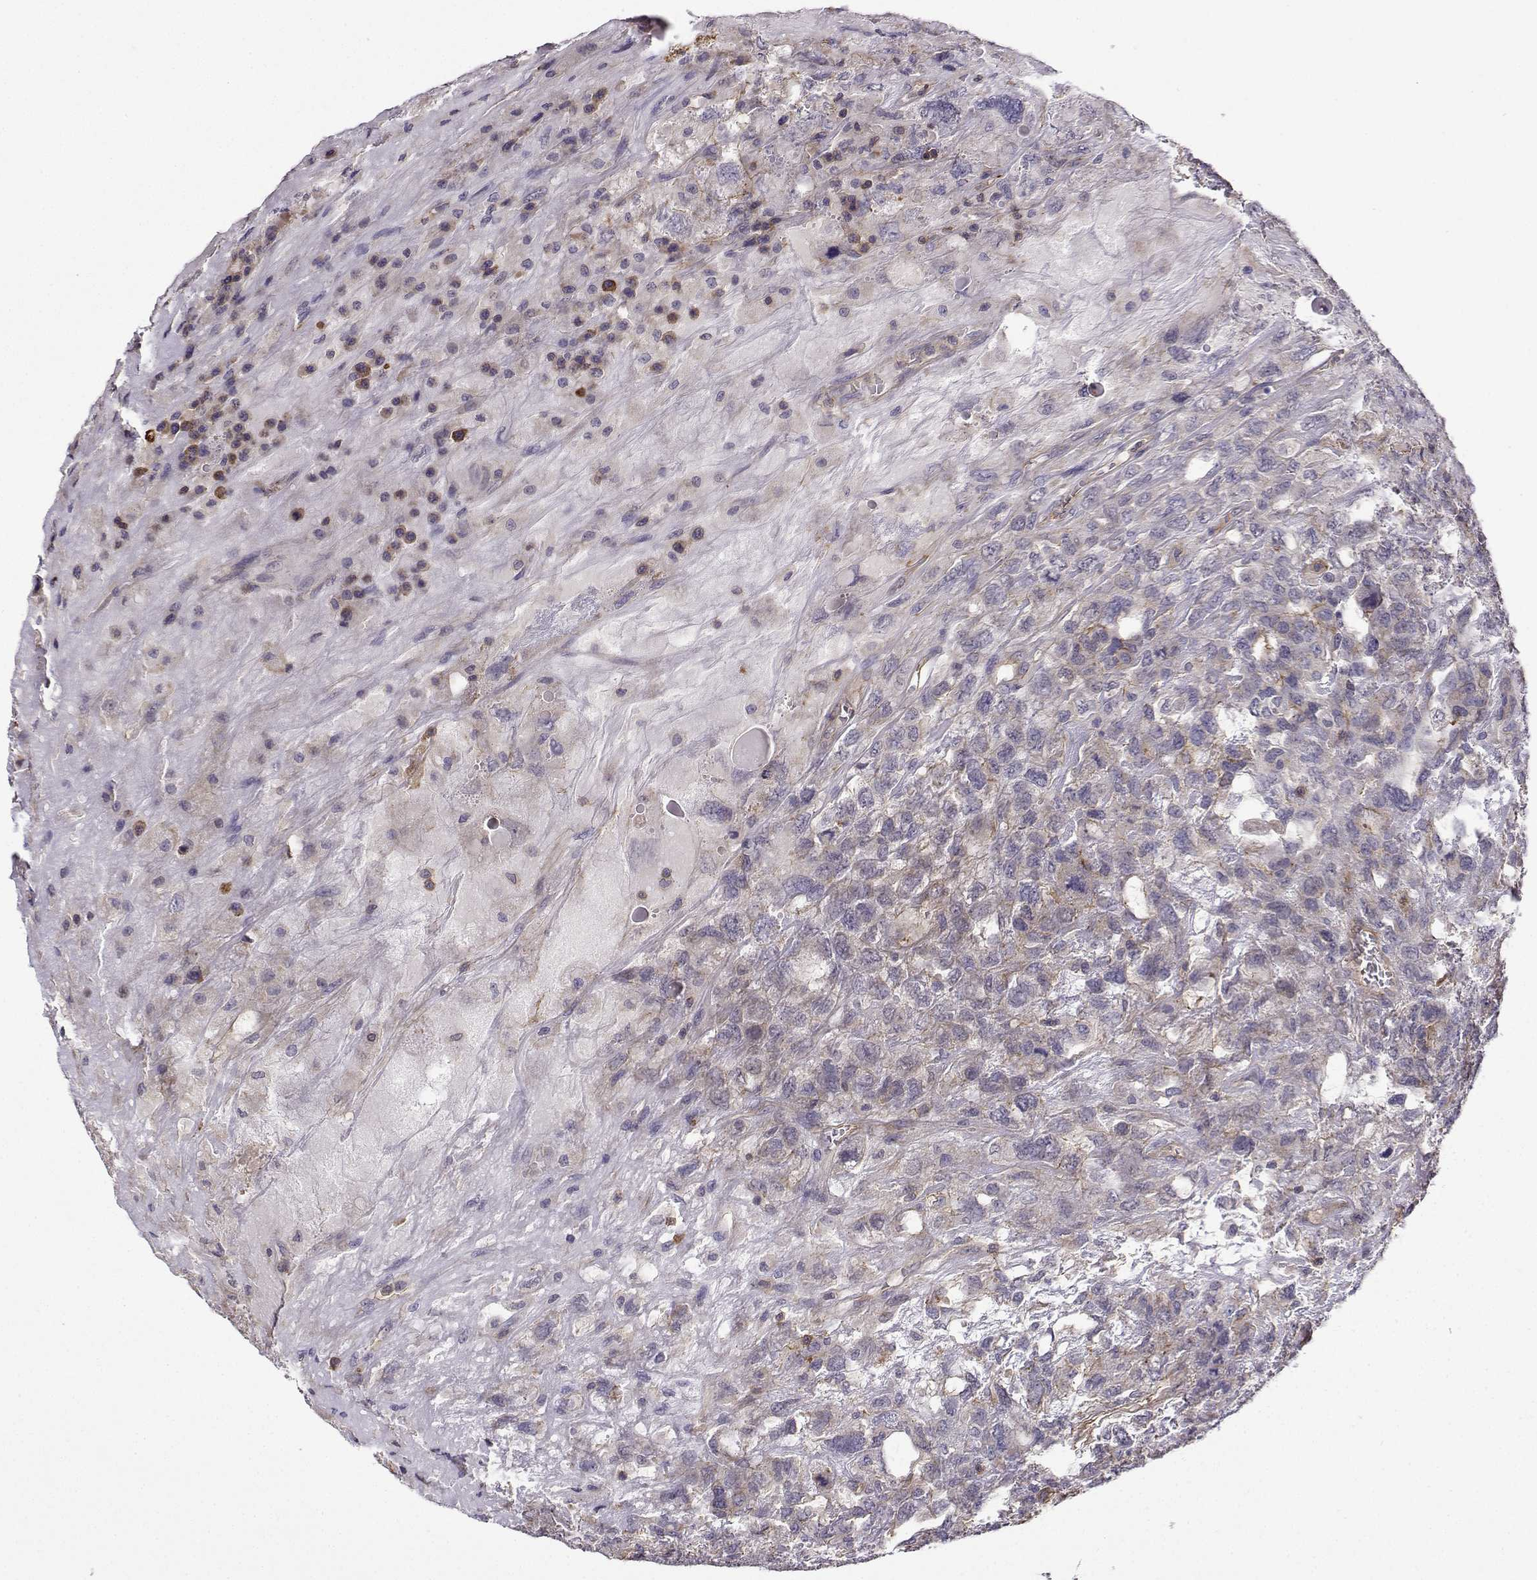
{"staining": {"intensity": "negative", "quantity": "none", "location": "none"}, "tissue": "testis cancer", "cell_type": "Tumor cells", "image_type": "cancer", "snomed": [{"axis": "morphology", "description": "Seminoma, NOS"}, {"axis": "topography", "description": "Testis"}], "caption": "This image is of seminoma (testis) stained with IHC to label a protein in brown with the nuclei are counter-stained blue. There is no positivity in tumor cells.", "gene": "ITGB8", "patient": {"sex": "male", "age": 52}}